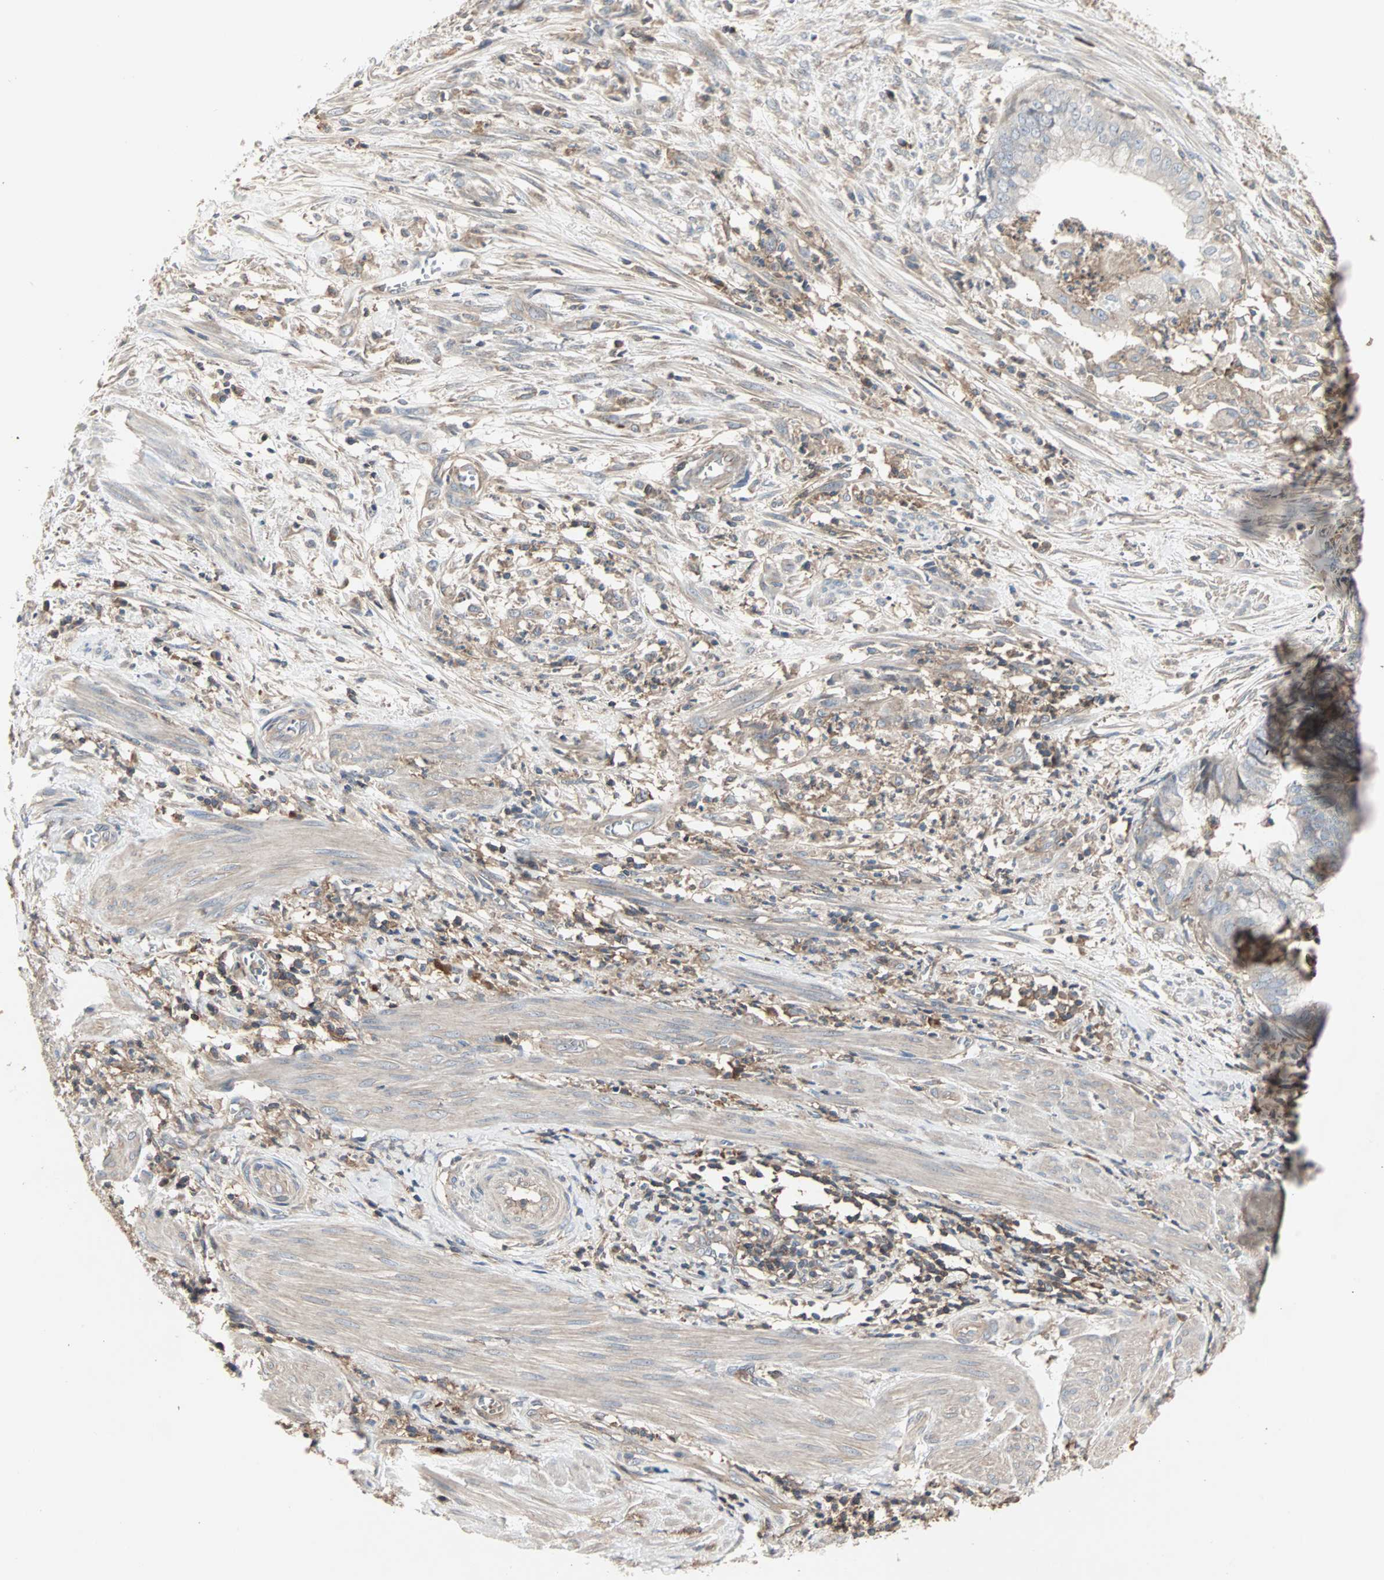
{"staining": {"intensity": "weak", "quantity": "<25%", "location": "cytoplasmic/membranous"}, "tissue": "endometrial cancer", "cell_type": "Tumor cells", "image_type": "cancer", "snomed": [{"axis": "morphology", "description": "Necrosis, NOS"}, {"axis": "morphology", "description": "Adenocarcinoma, NOS"}, {"axis": "topography", "description": "Endometrium"}], "caption": "A high-resolution histopathology image shows IHC staining of endometrial cancer, which exhibits no significant expression in tumor cells.", "gene": "GNAI2", "patient": {"sex": "female", "age": 79}}